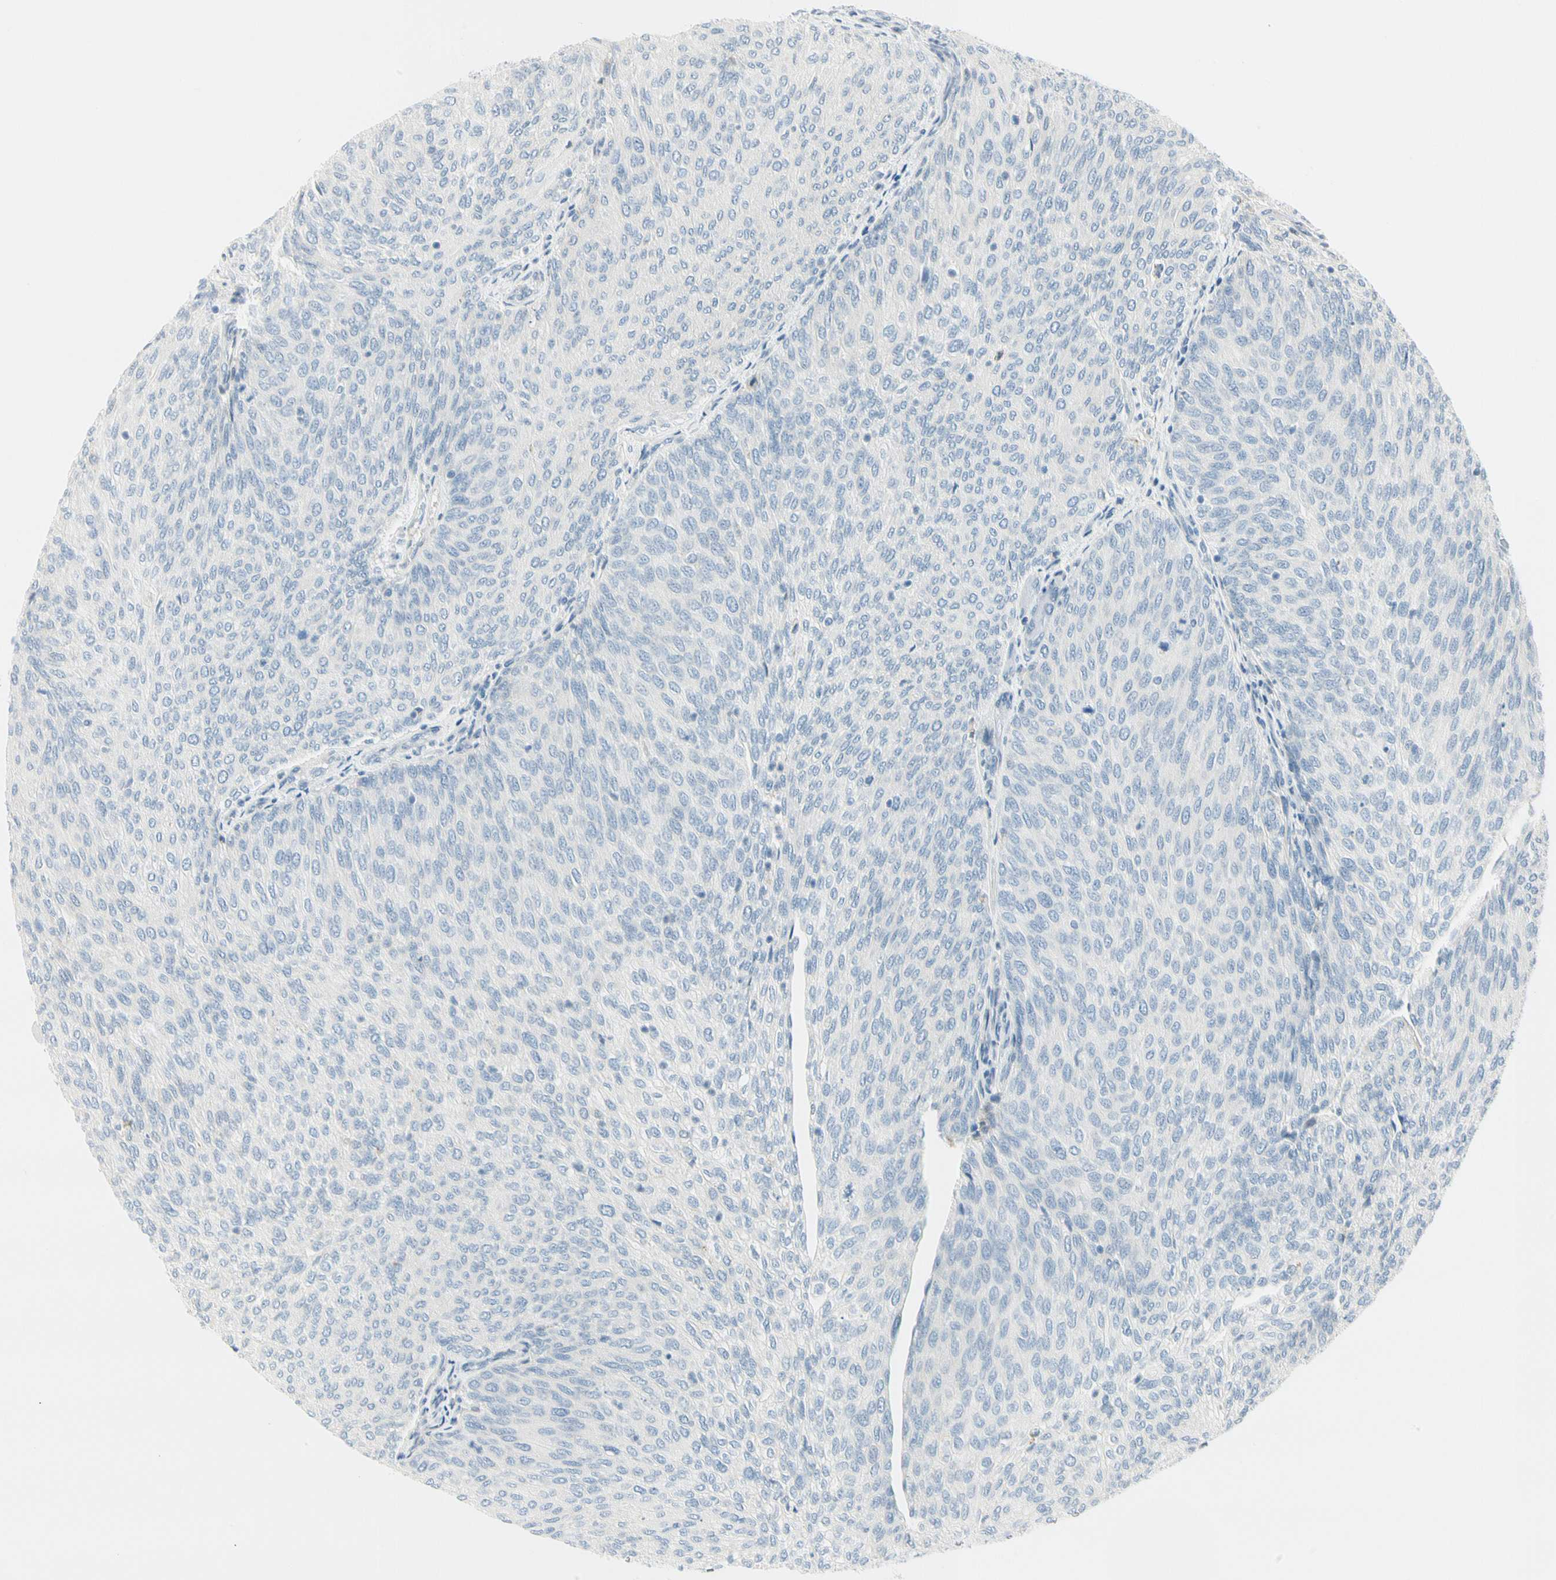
{"staining": {"intensity": "negative", "quantity": "none", "location": "none"}, "tissue": "urothelial cancer", "cell_type": "Tumor cells", "image_type": "cancer", "snomed": [{"axis": "morphology", "description": "Urothelial carcinoma, Low grade"}, {"axis": "topography", "description": "Urinary bladder"}], "caption": "Tumor cells show no significant protein positivity in low-grade urothelial carcinoma. Brightfield microscopy of immunohistochemistry (IHC) stained with DAB (brown) and hematoxylin (blue), captured at high magnification.", "gene": "TNFSF11", "patient": {"sex": "female", "age": 79}}